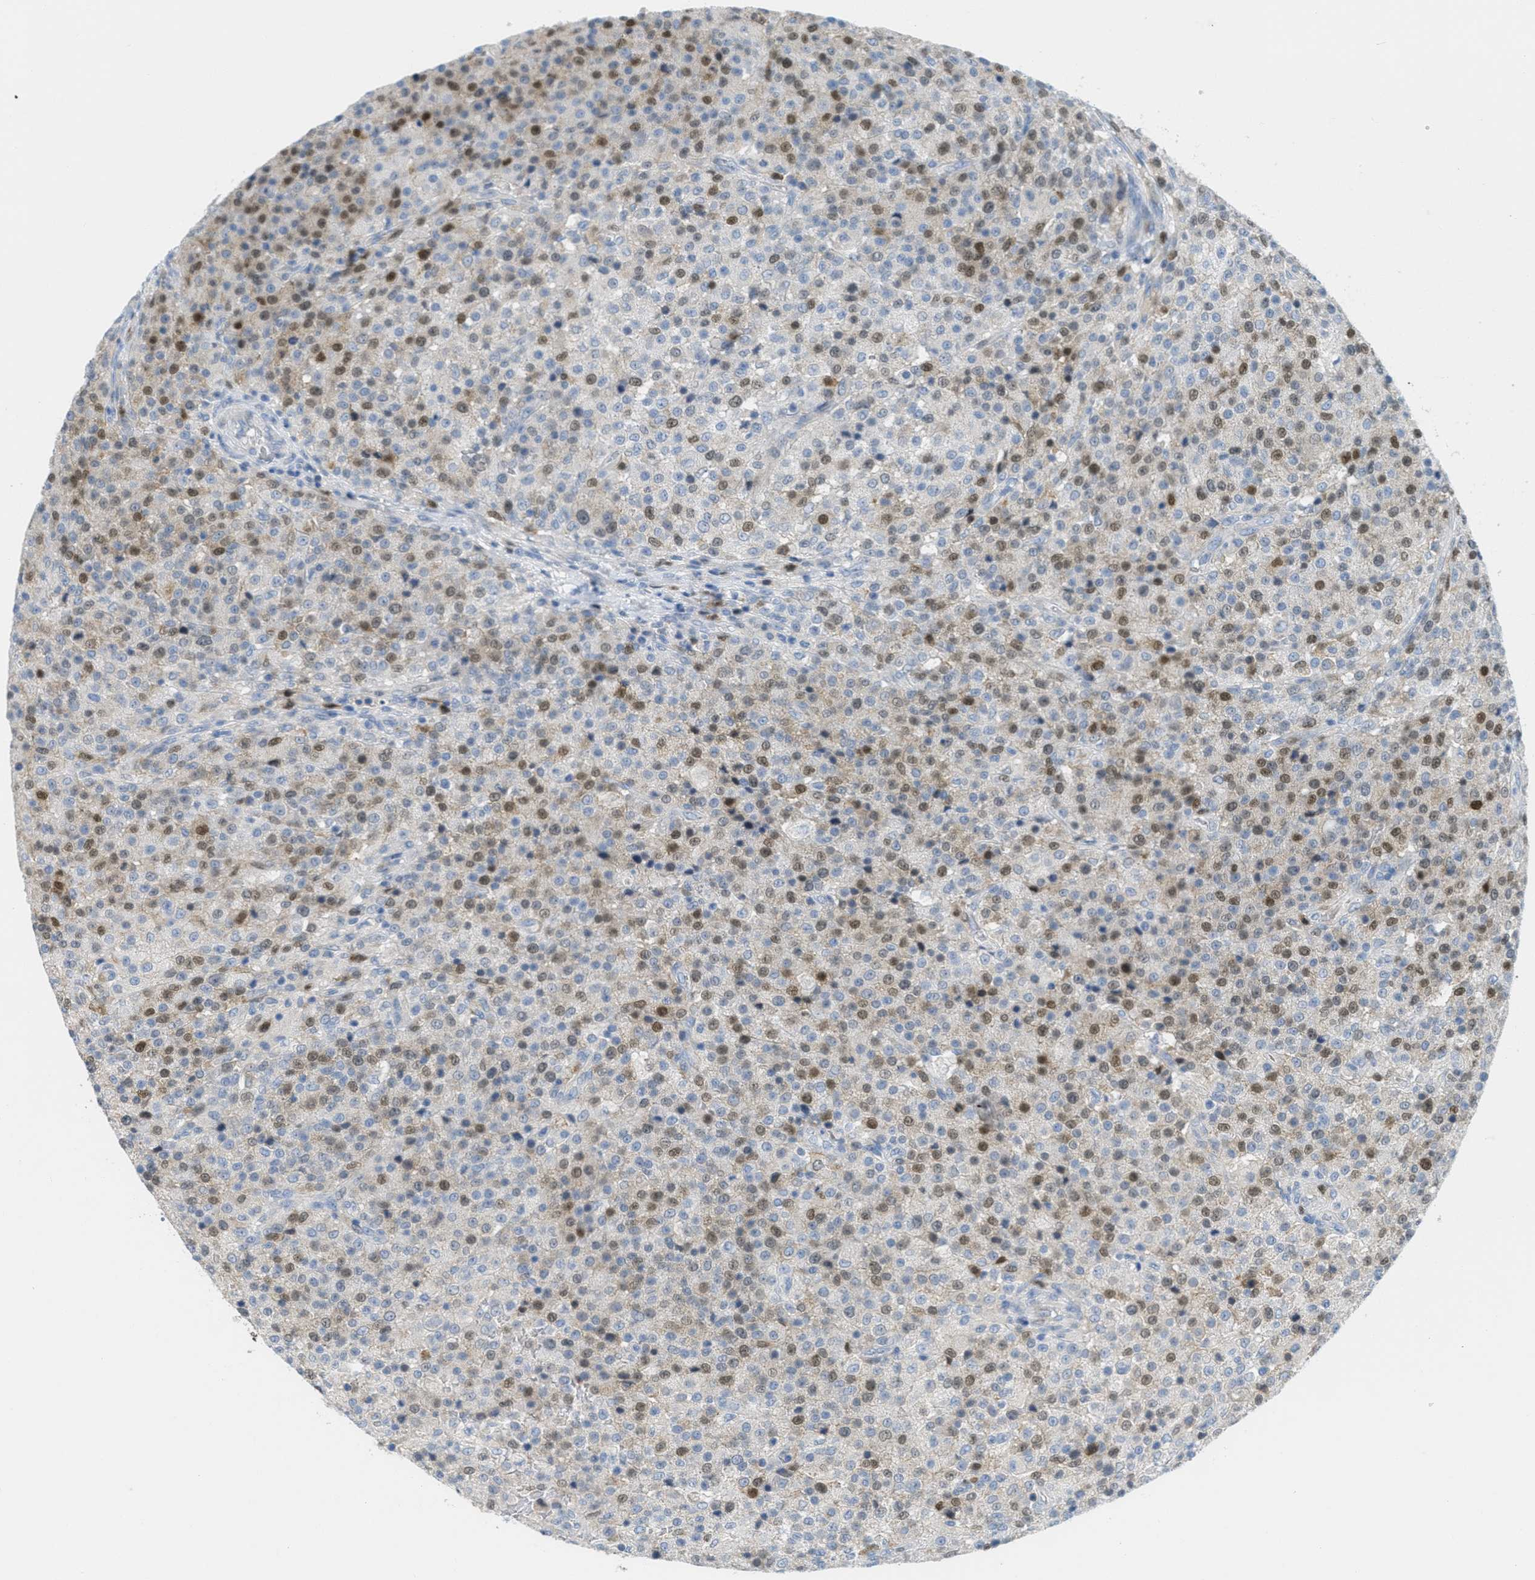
{"staining": {"intensity": "strong", "quantity": ">75%", "location": "nuclear"}, "tissue": "testis cancer", "cell_type": "Tumor cells", "image_type": "cancer", "snomed": [{"axis": "morphology", "description": "Seminoma, NOS"}, {"axis": "topography", "description": "Testis"}], "caption": "There is high levels of strong nuclear positivity in tumor cells of testis seminoma, as demonstrated by immunohistochemical staining (brown color).", "gene": "ORC6", "patient": {"sex": "male", "age": 59}}